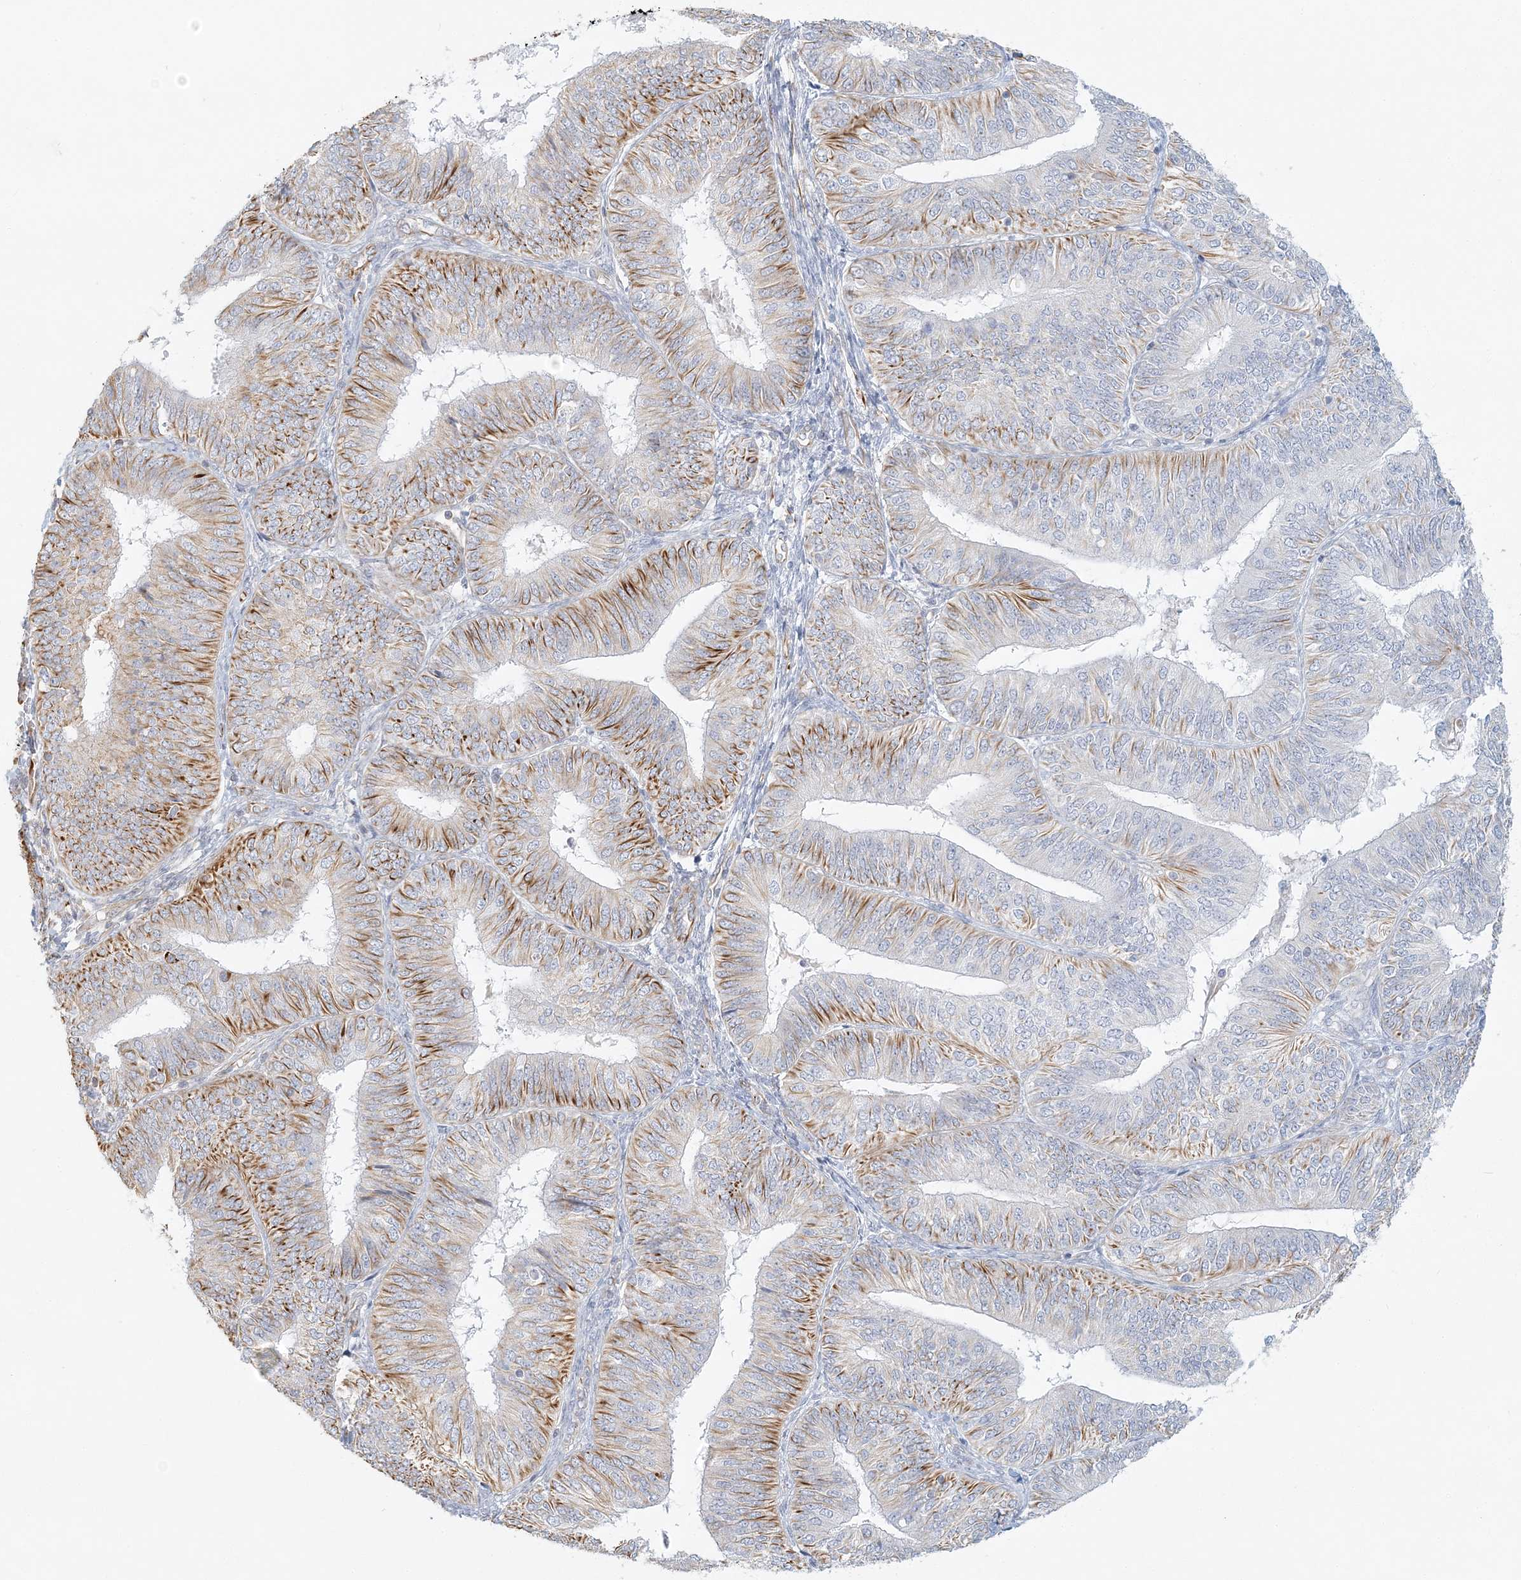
{"staining": {"intensity": "moderate", "quantity": "25%-75%", "location": "cytoplasmic/membranous"}, "tissue": "endometrial cancer", "cell_type": "Tumor cells", "image_type": "cancer", "snomed": [{"axis": "morphology", "description": "Adenocarcinoma, NOS"}, {"axis": "topography", "description": "Endometrium"}], "caption": "A medium amount of moderate cytoplasmic/membranous staining is present in about 25%-75% of tumor cells in endometrial adenocarcinoma tissue.", "gene": "DMRTB1", "patient": {"sex": "female", "age": 58}}